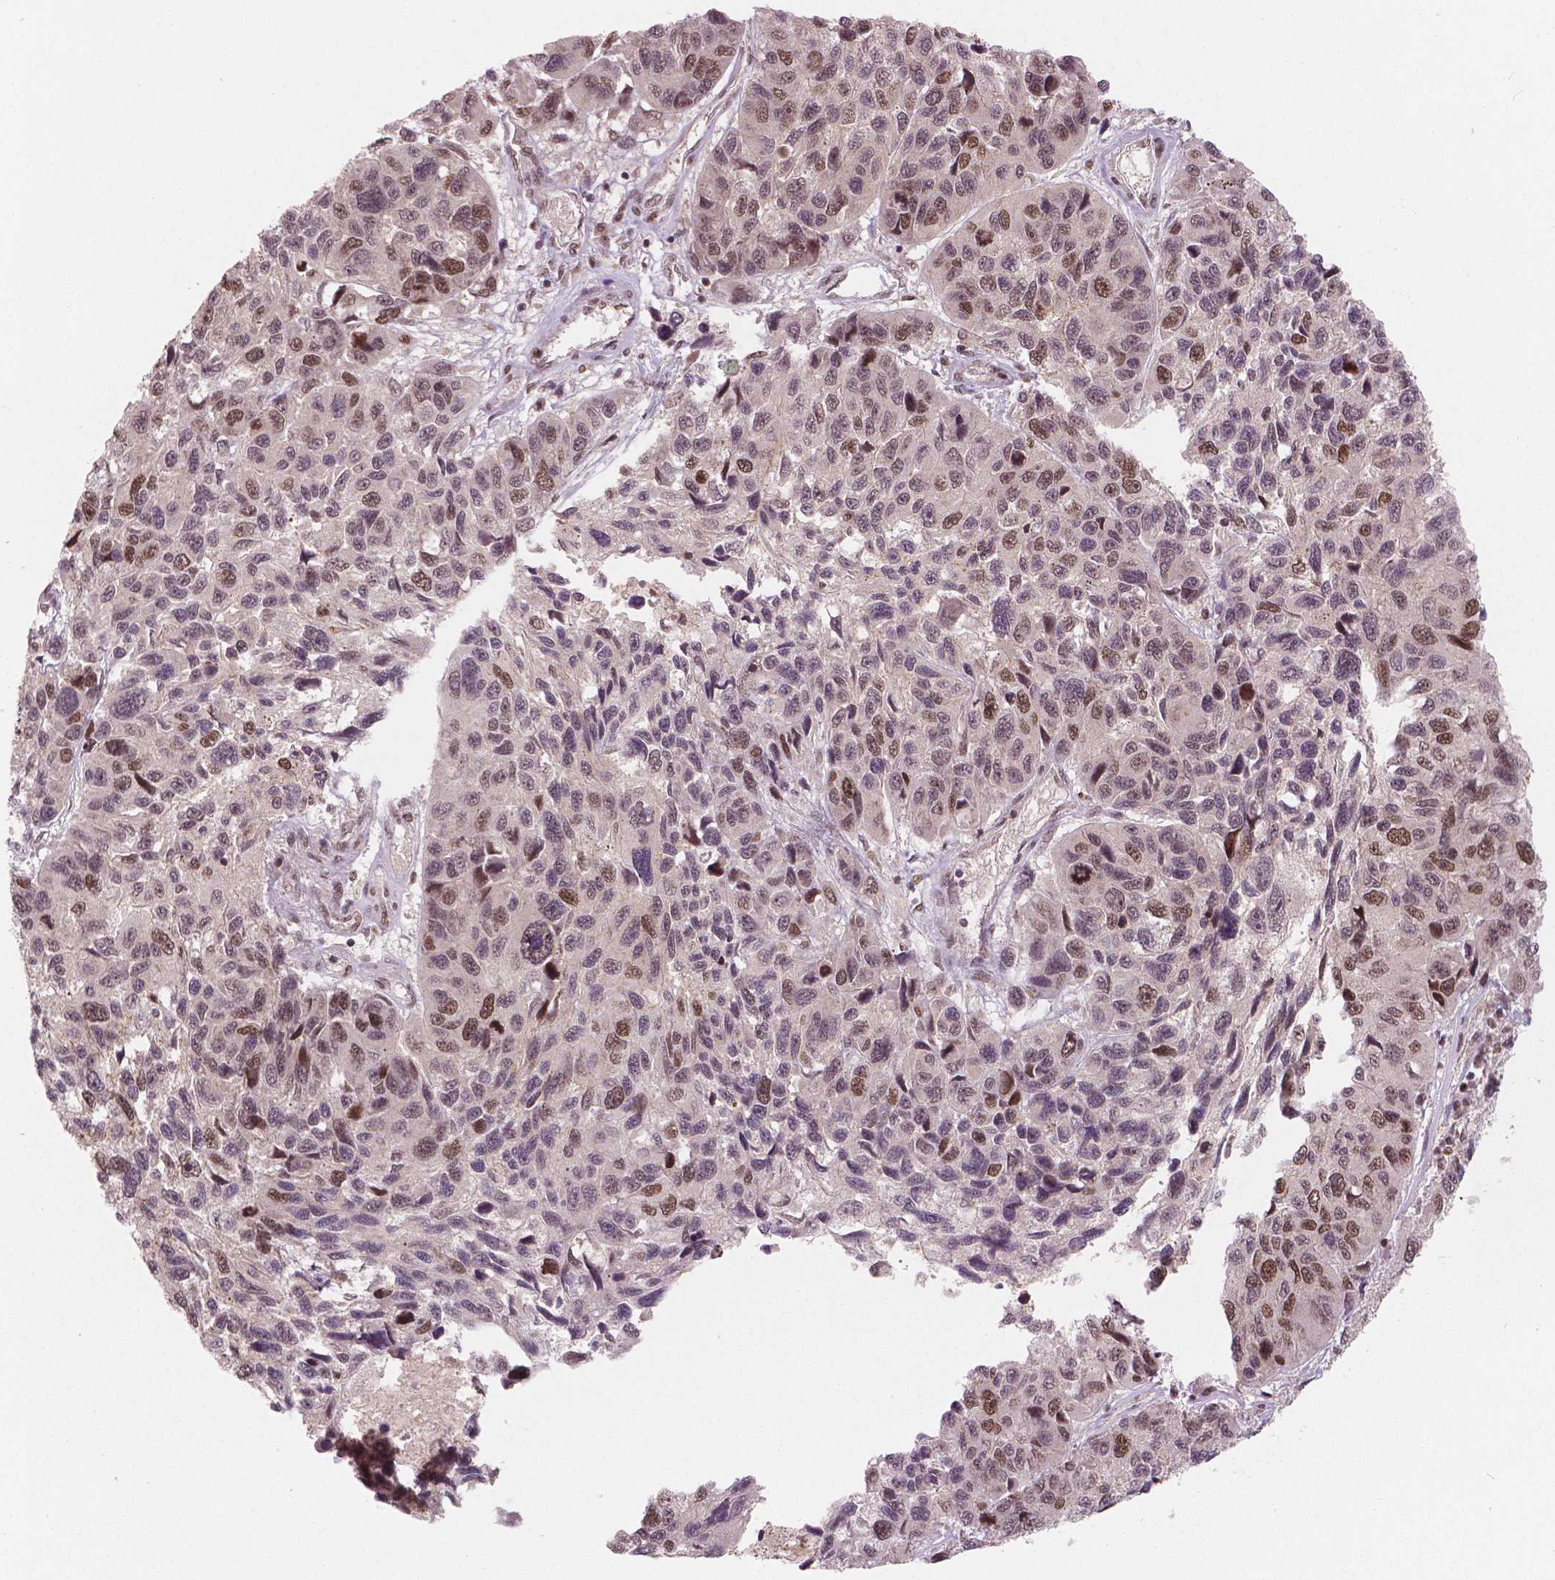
{"staining": {"intensity": "moderate", "quantity": "25%-75%", "location": "nuclear"}, "tissue": "melanoma", "cell_type": "Tumor cells", "image_type": "cancer", "snomed": [{"axis": "morphology", "description": "Malignant melanoma, NOS"}, {"axis": "topography", "description": "Skin"}], "caption": "Protein staining exhibits moderate nuclear positivity in approximately 25%-75% of tumor cells in melanoma.", "gene": "NSD2", "patient": {"sex": "male", "age": 53}}